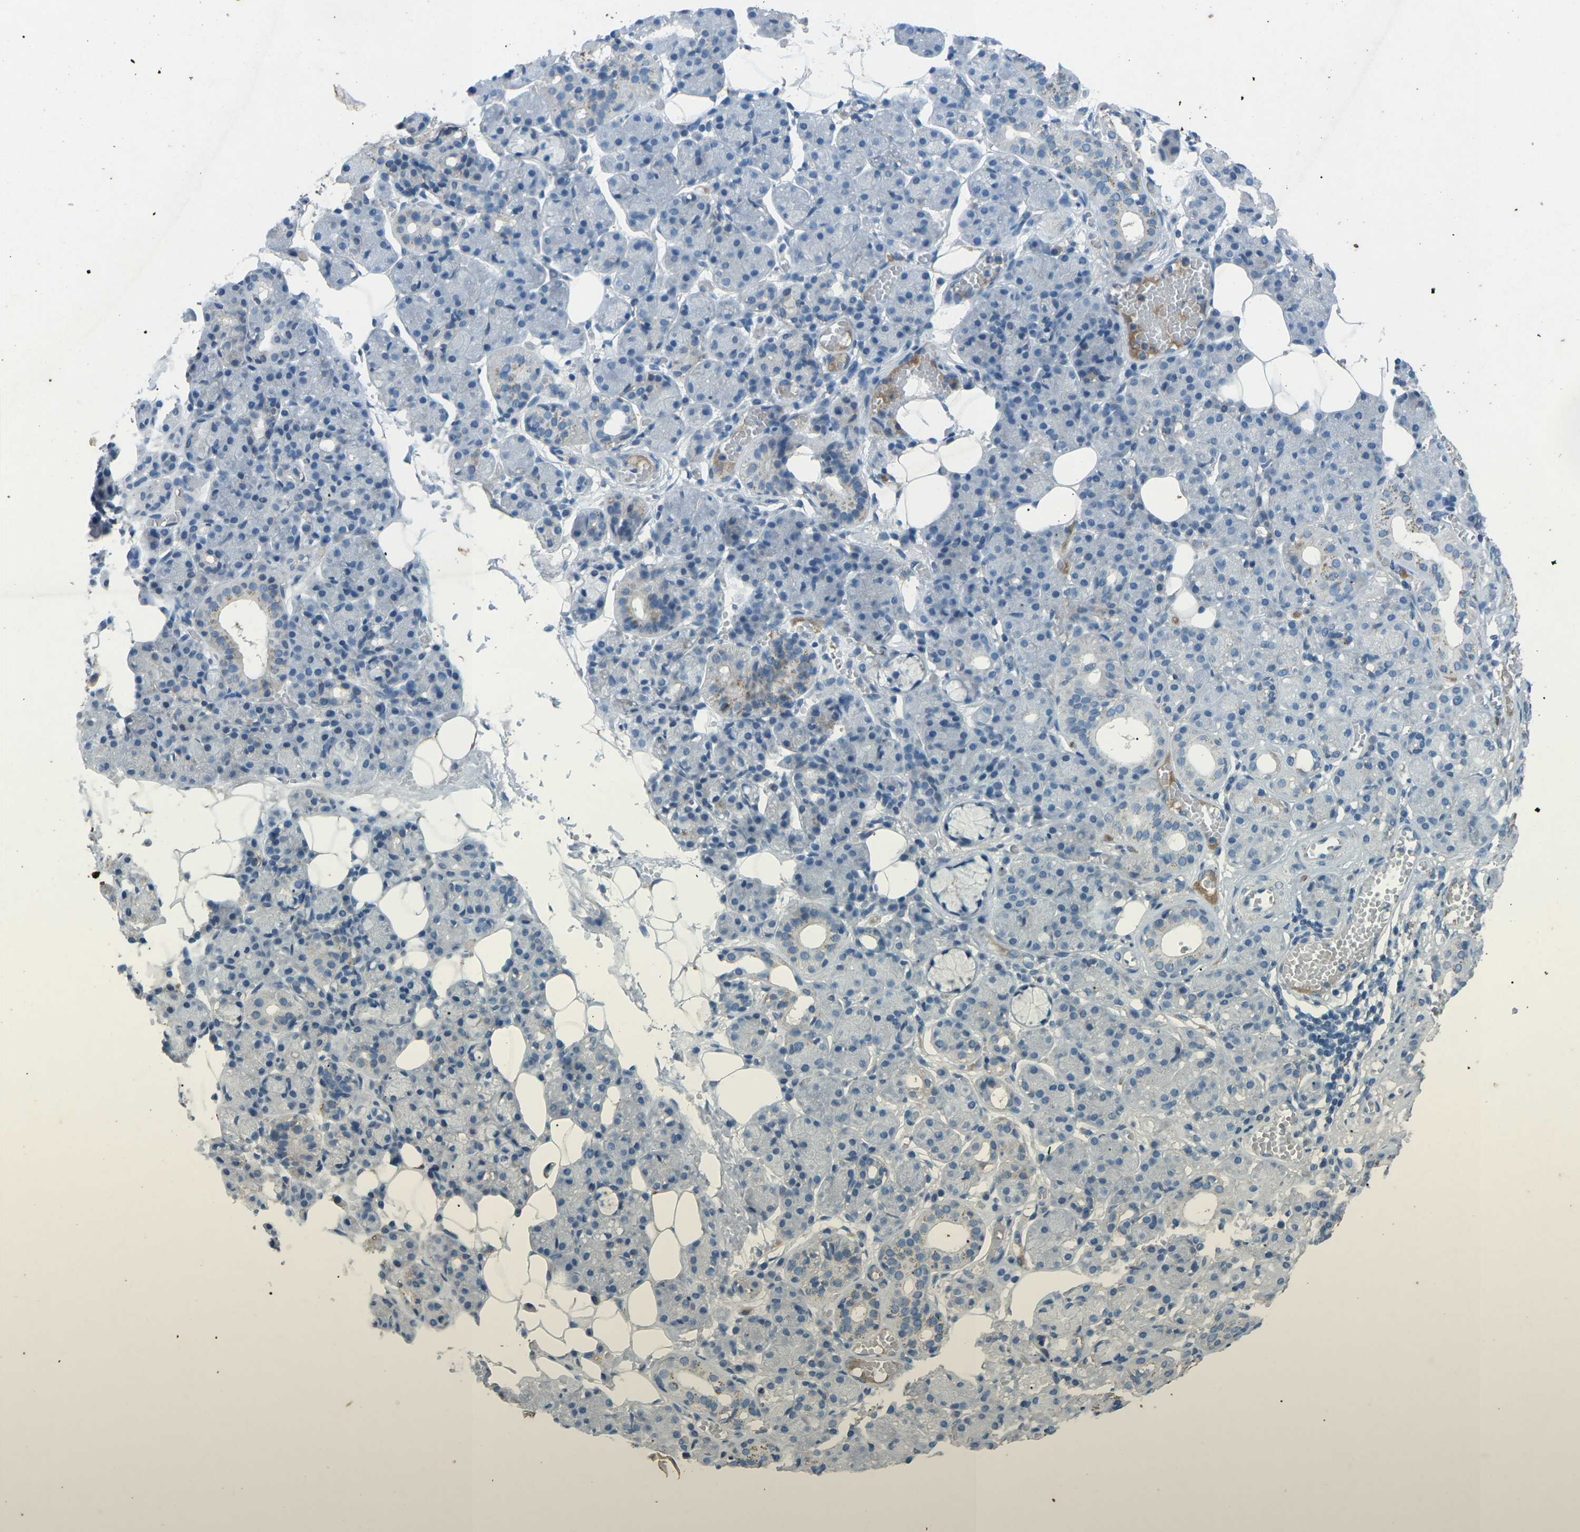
{"staining": {"intensity": "weak", "quantity": "<25%", "location": "cytoplasmic/membranous"}, "tissue": "salivary gland", "cell_type": "Glandular cells", "image_type": "normal", "snomed": [{"axis": "morphology", "description": "Normal tissue, NOS"}, {"axis": "topography", "description": "Salivary gland"}], "caption": "The image demonstrates no significant staining in glandular cells of salivary gland. (Stains: DAB (3,3'-diaminobenzidine) immunohistochemistry with hematoxylin counter stain, Microscopy: brightfield microscopy at high magnification).", "gene": "A1BG", "patient": {"sex": "male", "age": 63}}